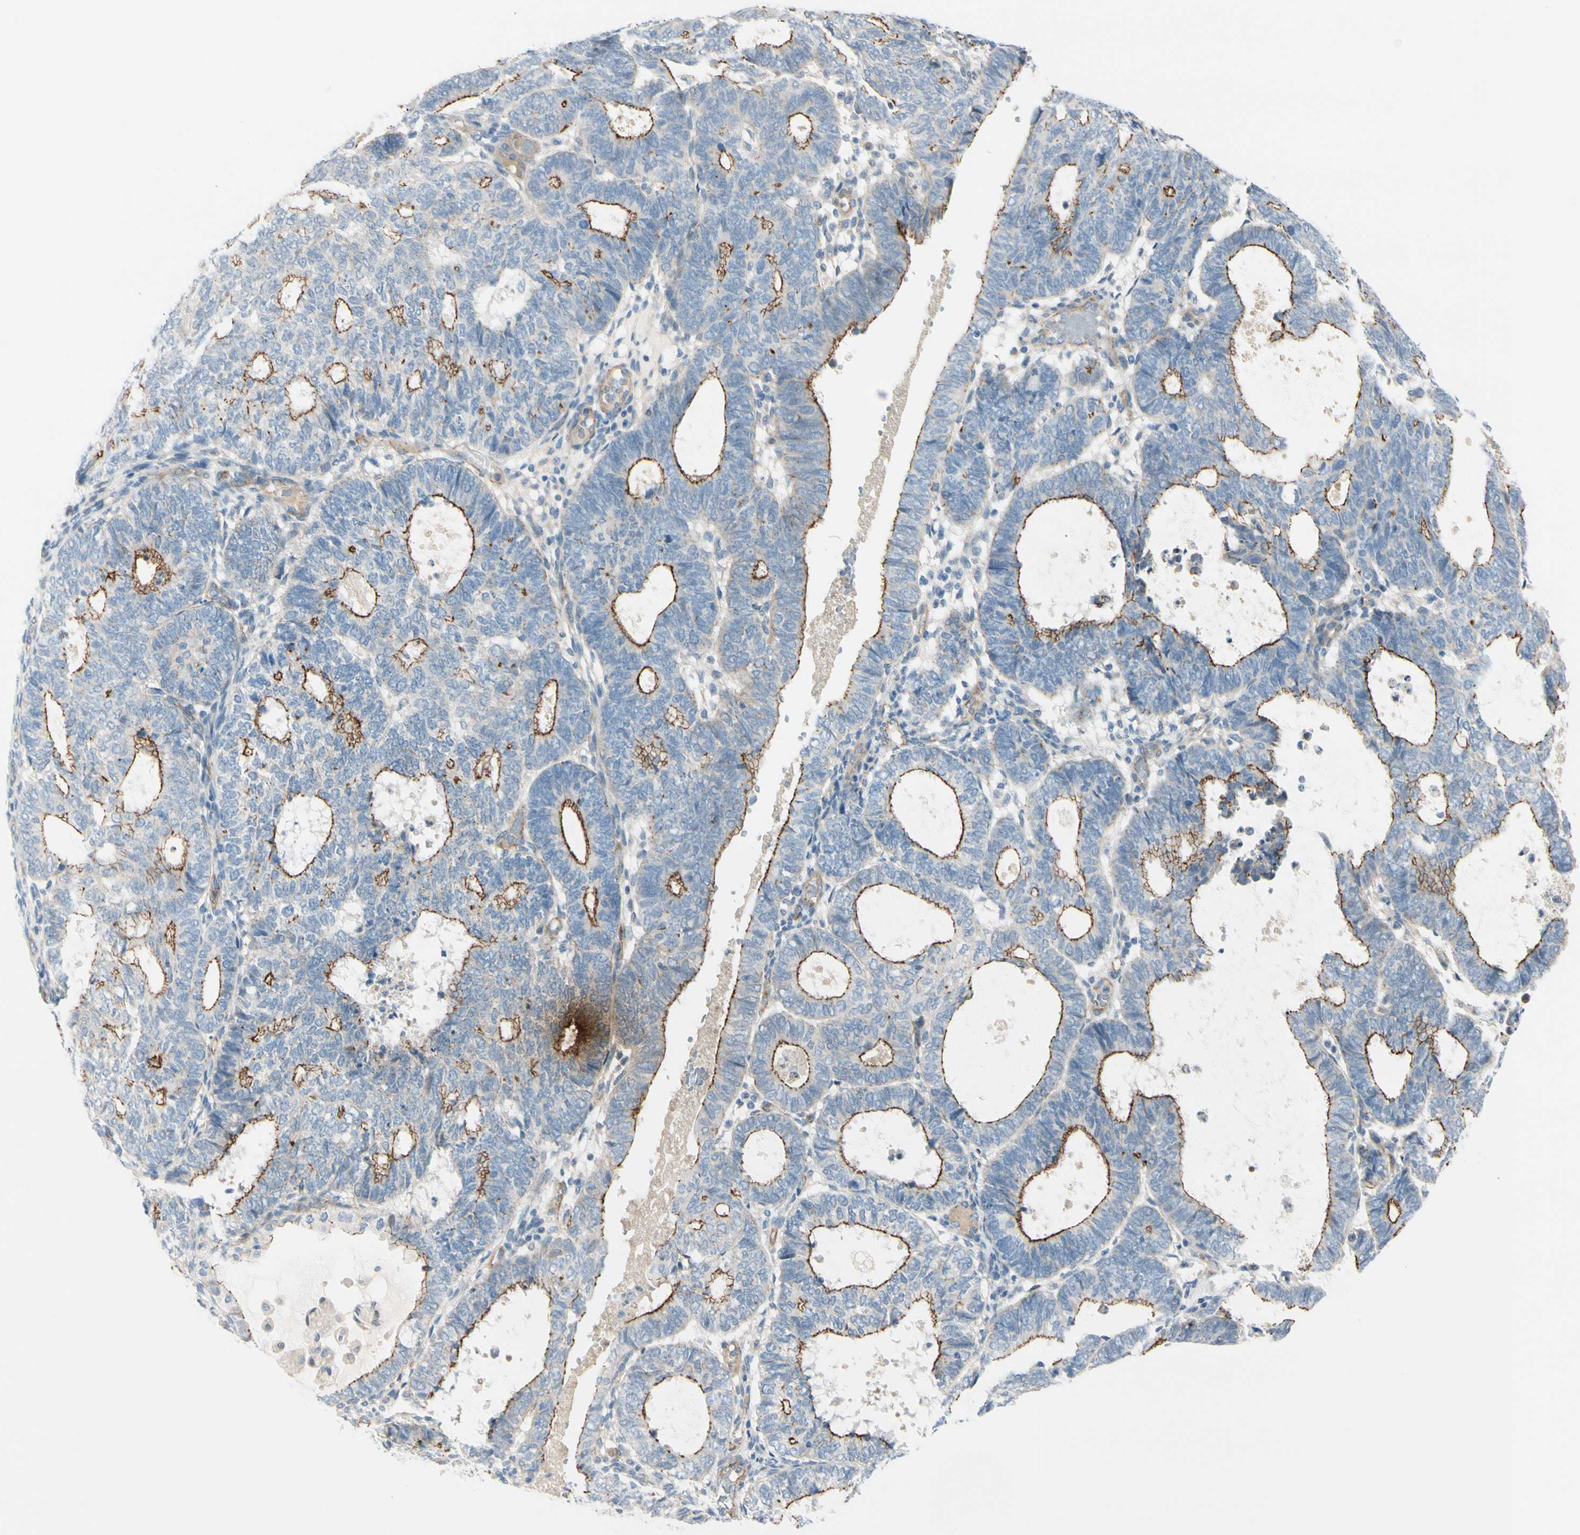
{"staining": {"intensity": "moderate", "quantity": "25%-75%", "location": "cytoplasmic/membranous"}, "tissue": "endometrial cancer", "cell_type": "Tumor cells", "image_type": "cancer", "snomed": [{"axis": "morphology", "description": "Adenocarcinoma, NOS"}, {"axis": "topography", "description": "Uterus"}], "caption": "Immunohistochemistry (IHC) photomicrograph of neoplastic tissue: human endometrial cancer stained using immunohistochemistry reveals medium levels of moderate protein expression localized specifically in the cytoplasmic/membranous of tumor cells, appearing as a cytoplasmic/membranous brown color.", "gene": "TJP1", "patient": {"sex": "female", "age": 60}}